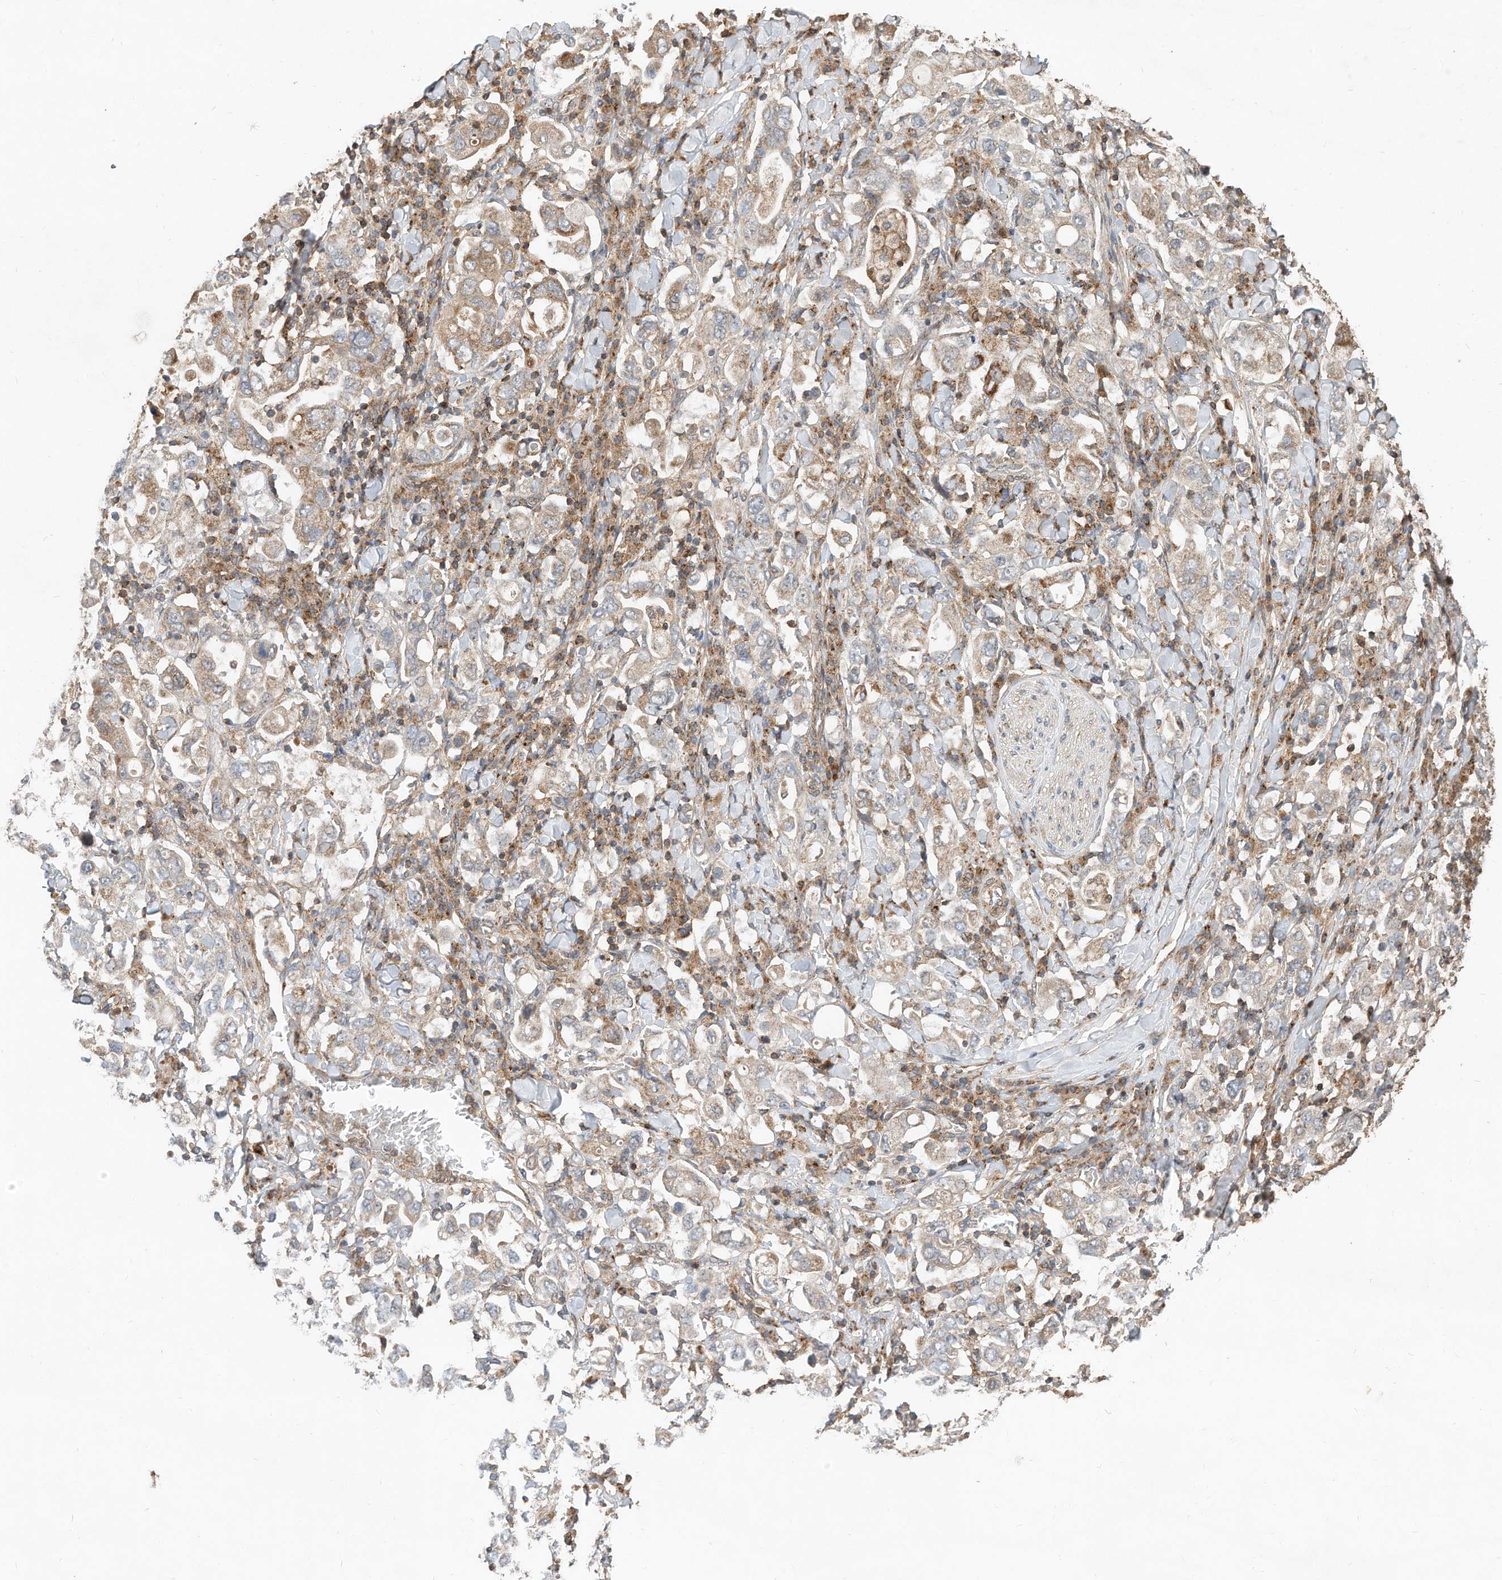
{"staining": {"intensity": "weak", "quantity": "<25%", "location": "cytoplasmic/membranous"}, "tissue": "stomach cancer", "cell_type": "Tumor cells", "image_type": "cancer", "snomed": [{"axis": "morphology", "description": "Adenocarcinoma, NOS"}, {"axis": "topography", "description": "Stomach, upper"}], "caption": "Immunohistochemistry micrograph of stomach adenocarcinoma stained for a protein (brown), which reveals no expression in tumor cells. Brightfield microscopy of immunohistochemistry stained with DAB (3,3'-diaminobenzidine) (brown) and hematoxylin (blue), captured at high magnification.", "gene": "CPAMD8", "patient": {"sex": "male", "age": 62}}